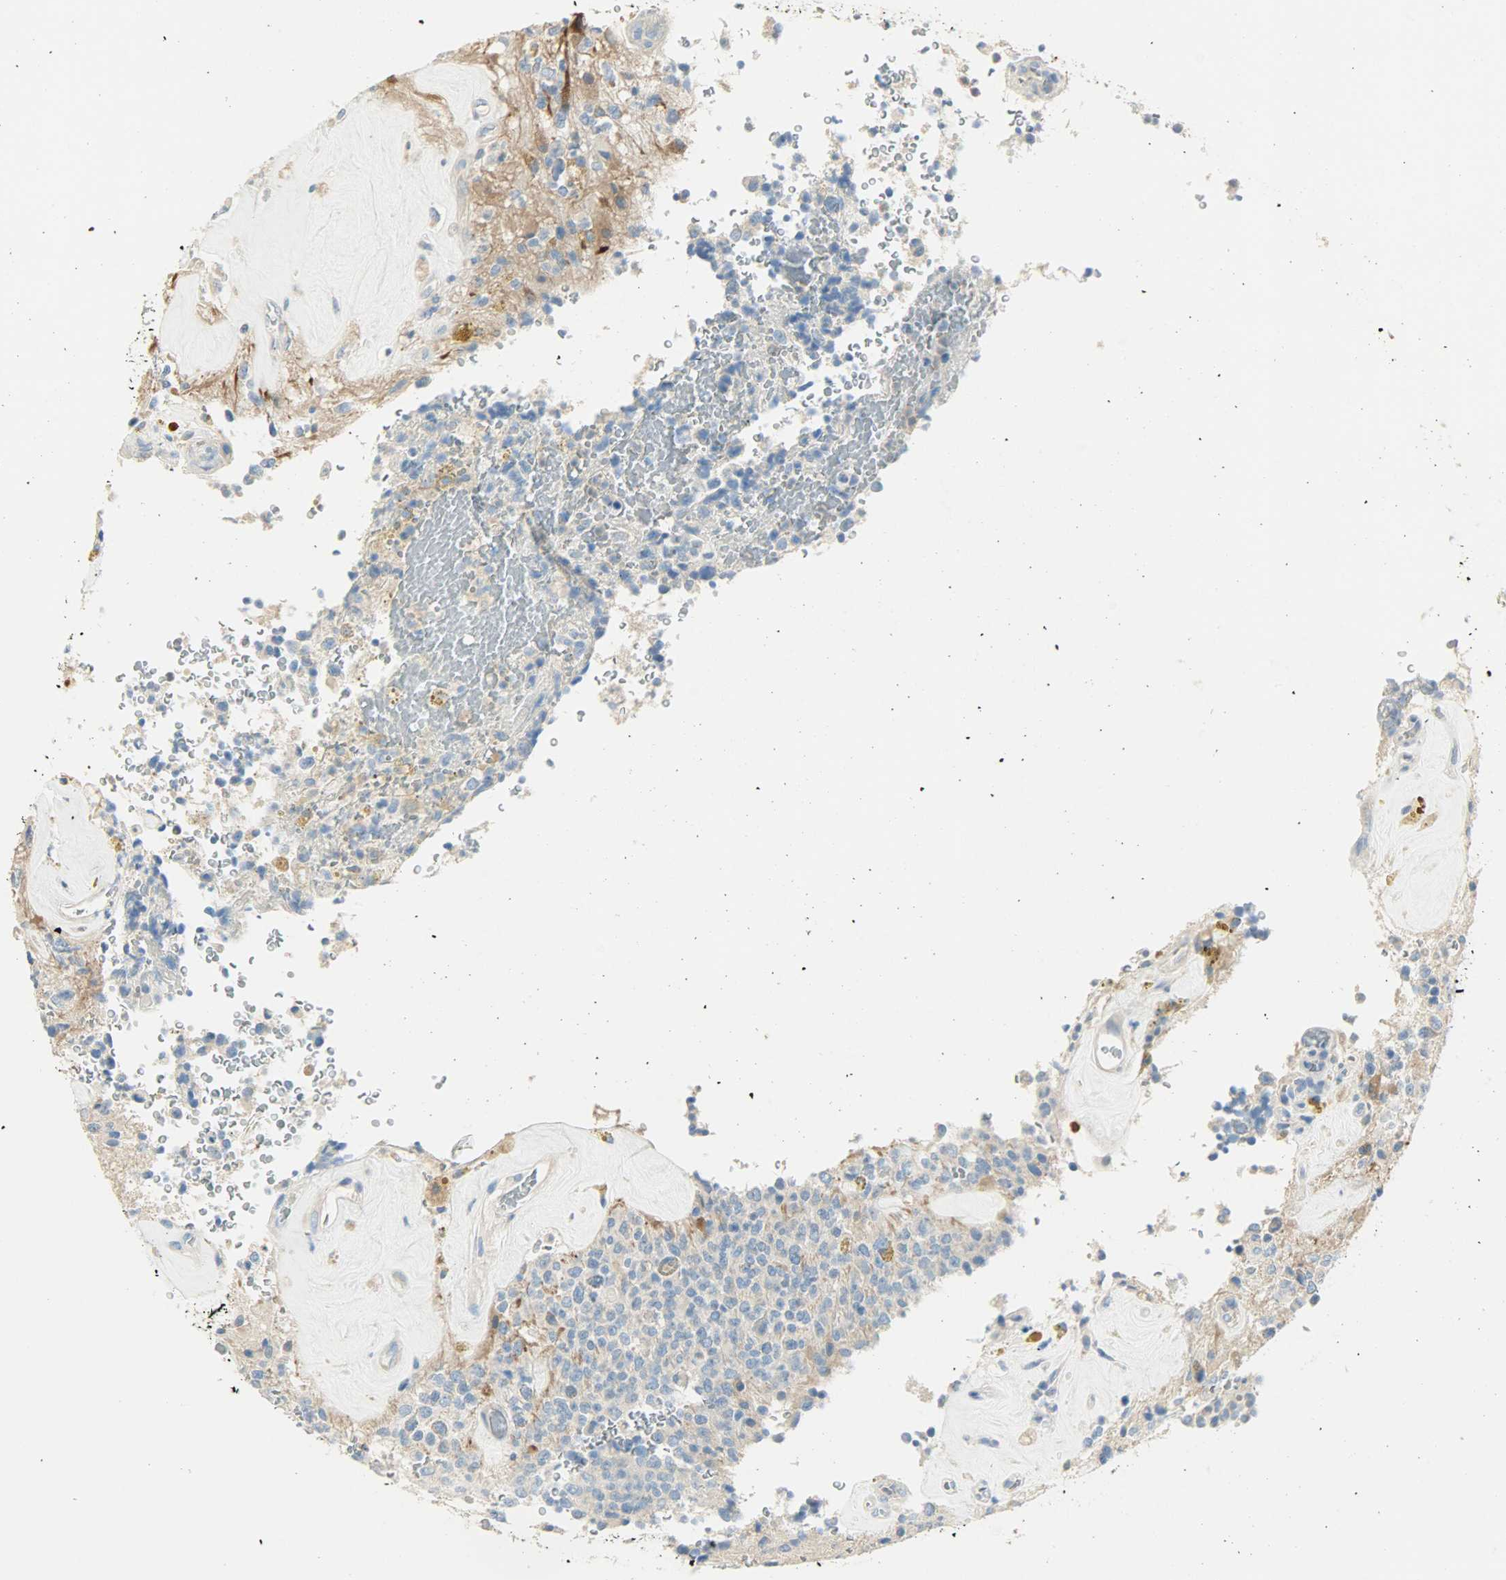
{"staining": {"intensity": "moderate", "quantity": ">75%", "location": "cytoplasmic/membranous"}, "tissue": "glioma", "cell_type": "Tumor cells", "image_type": "cancer", "snomed": [{"axis": "morphology", "description": "Glioma, malignant, High grade"}, {"axis": "topography", "description": "pancreas cauda"}], "caption": "Human malignant high-grade glioma stained with a brown dye displays moderate cytoplasmic/membranous positive staining in approximately >75% of tumor cells.", "gene": "WARS1", "patient": {"sex": "male", "age": 60}}